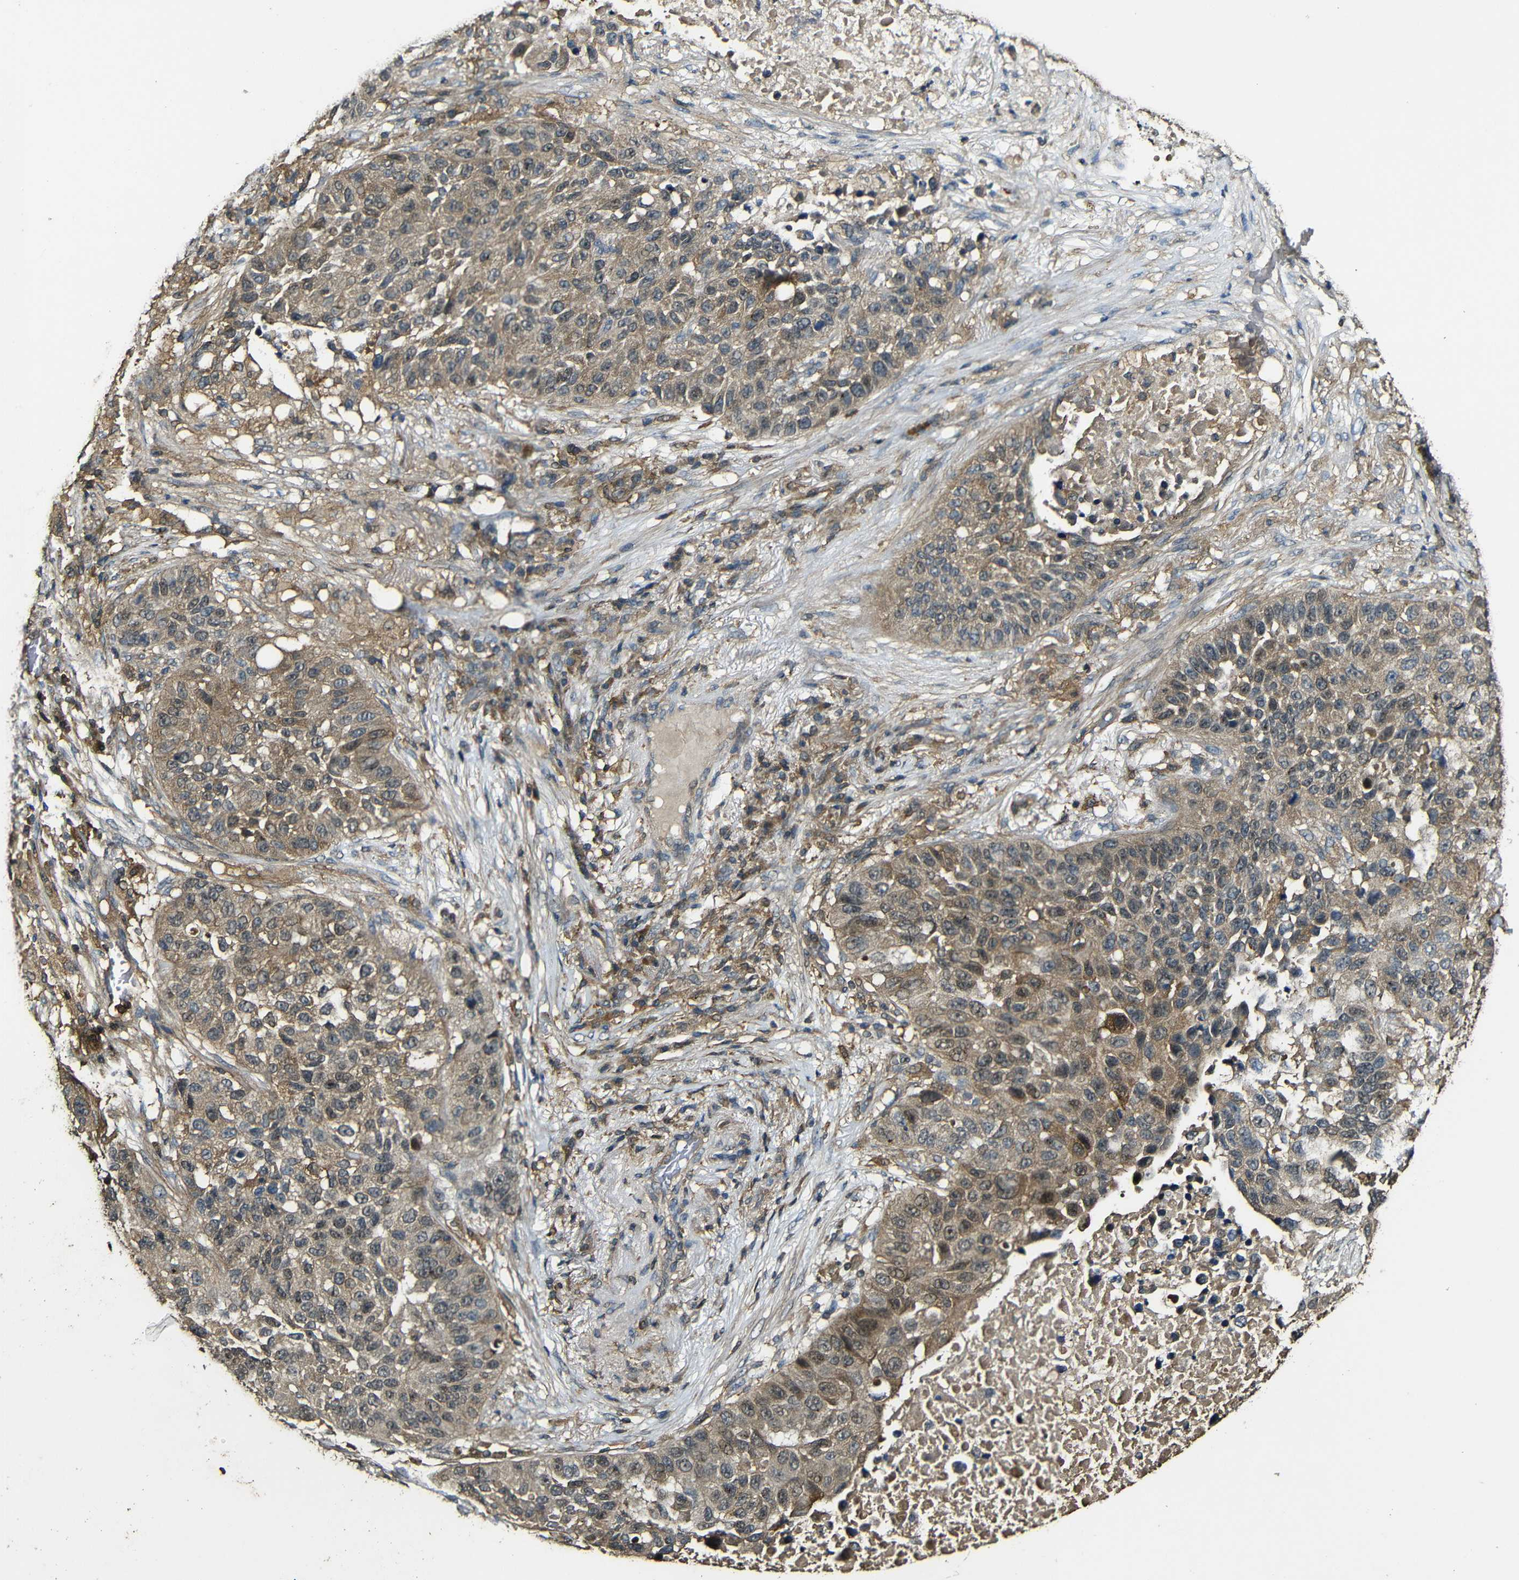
{"staining": {"intensity": "moderate", "quantity": ">75%", "location": "cytoplasmic/membranous"}, "tissue": "lung cancer", "cell_type": "Tumor cells", "image_type": "cancer", "snomed": [{"axis": "morphology", "description": "Squamous cell carcinoma, NOS"}, {"axis": "topography", "description": "Lung"}], "caption": "This micrograph displays squamous cell carcinoma (lung) stained with immunohistochemistry (IHC) to label a protein in brown. The cytoplasmic/membranous of tumor cells show moderate positivity for the protein. Nuclei are counter-stained blue.", "gene": "CASP8", "patient": {"sex": "male", "age": 57}}